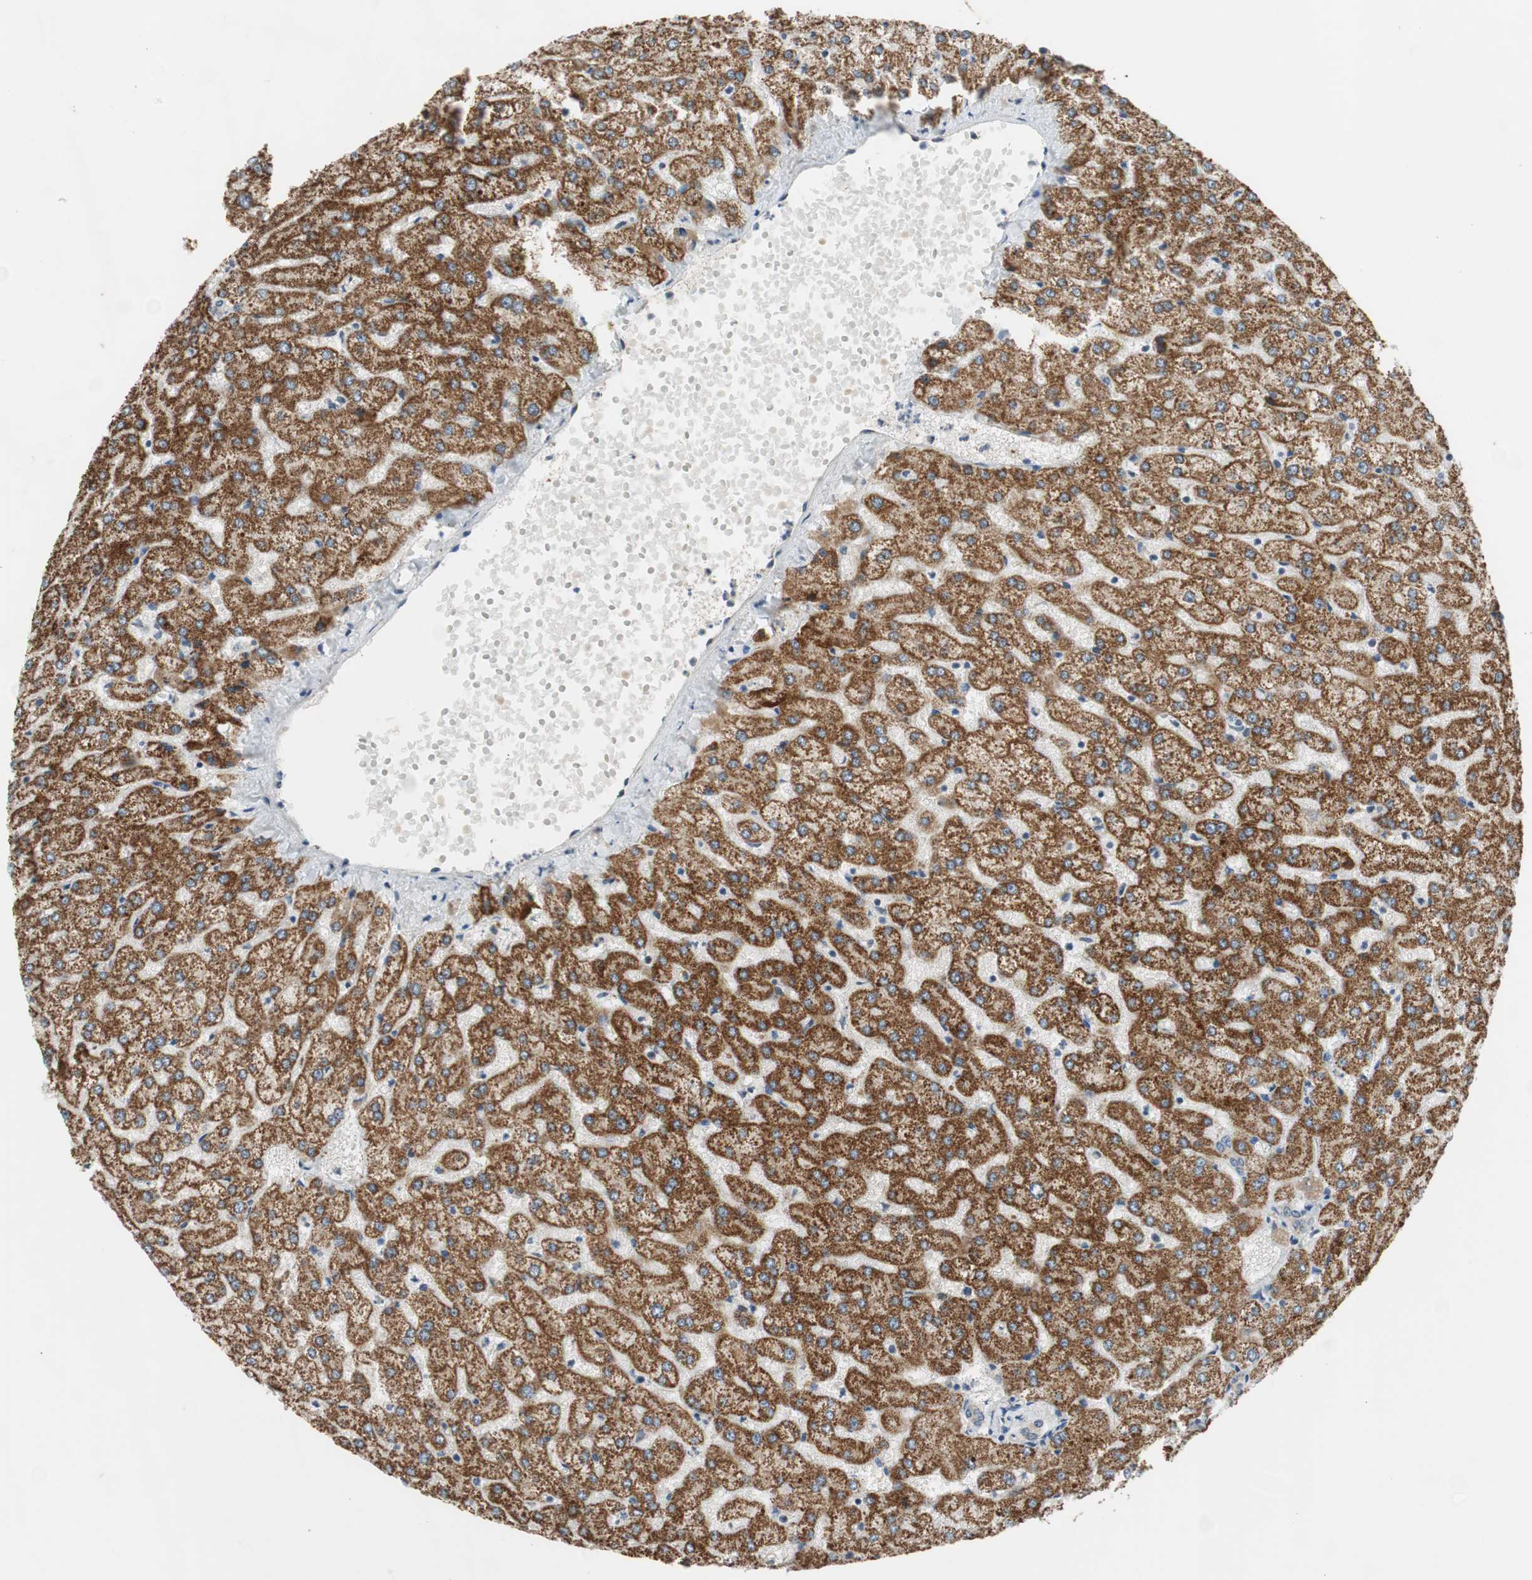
{"staining": {"intensity": "negative", "quantity": "none", "location": "none"}, "tissue": "liver", "cell_type": "Cholangiocytes", "image_type": "normal", "snomed": [{"axis": "morphology", "description": "Normal tissue, NOS"}, {"axis": "topography", "description": "Liver"}], "caption": "Immunohistochemistry micrograph of normal liver: liver stained with DAB exhibits no significant protein expression in cholangiocytes. The staining was performed using DAB (3,3'-diaminobenzidine) to visualize the protein expression in brown, while the nuclei were stained in blue with hematoxylin (Magnification: 20x).", "gene": "TACR3", "patient": {"sex": "female", "age": 32}}